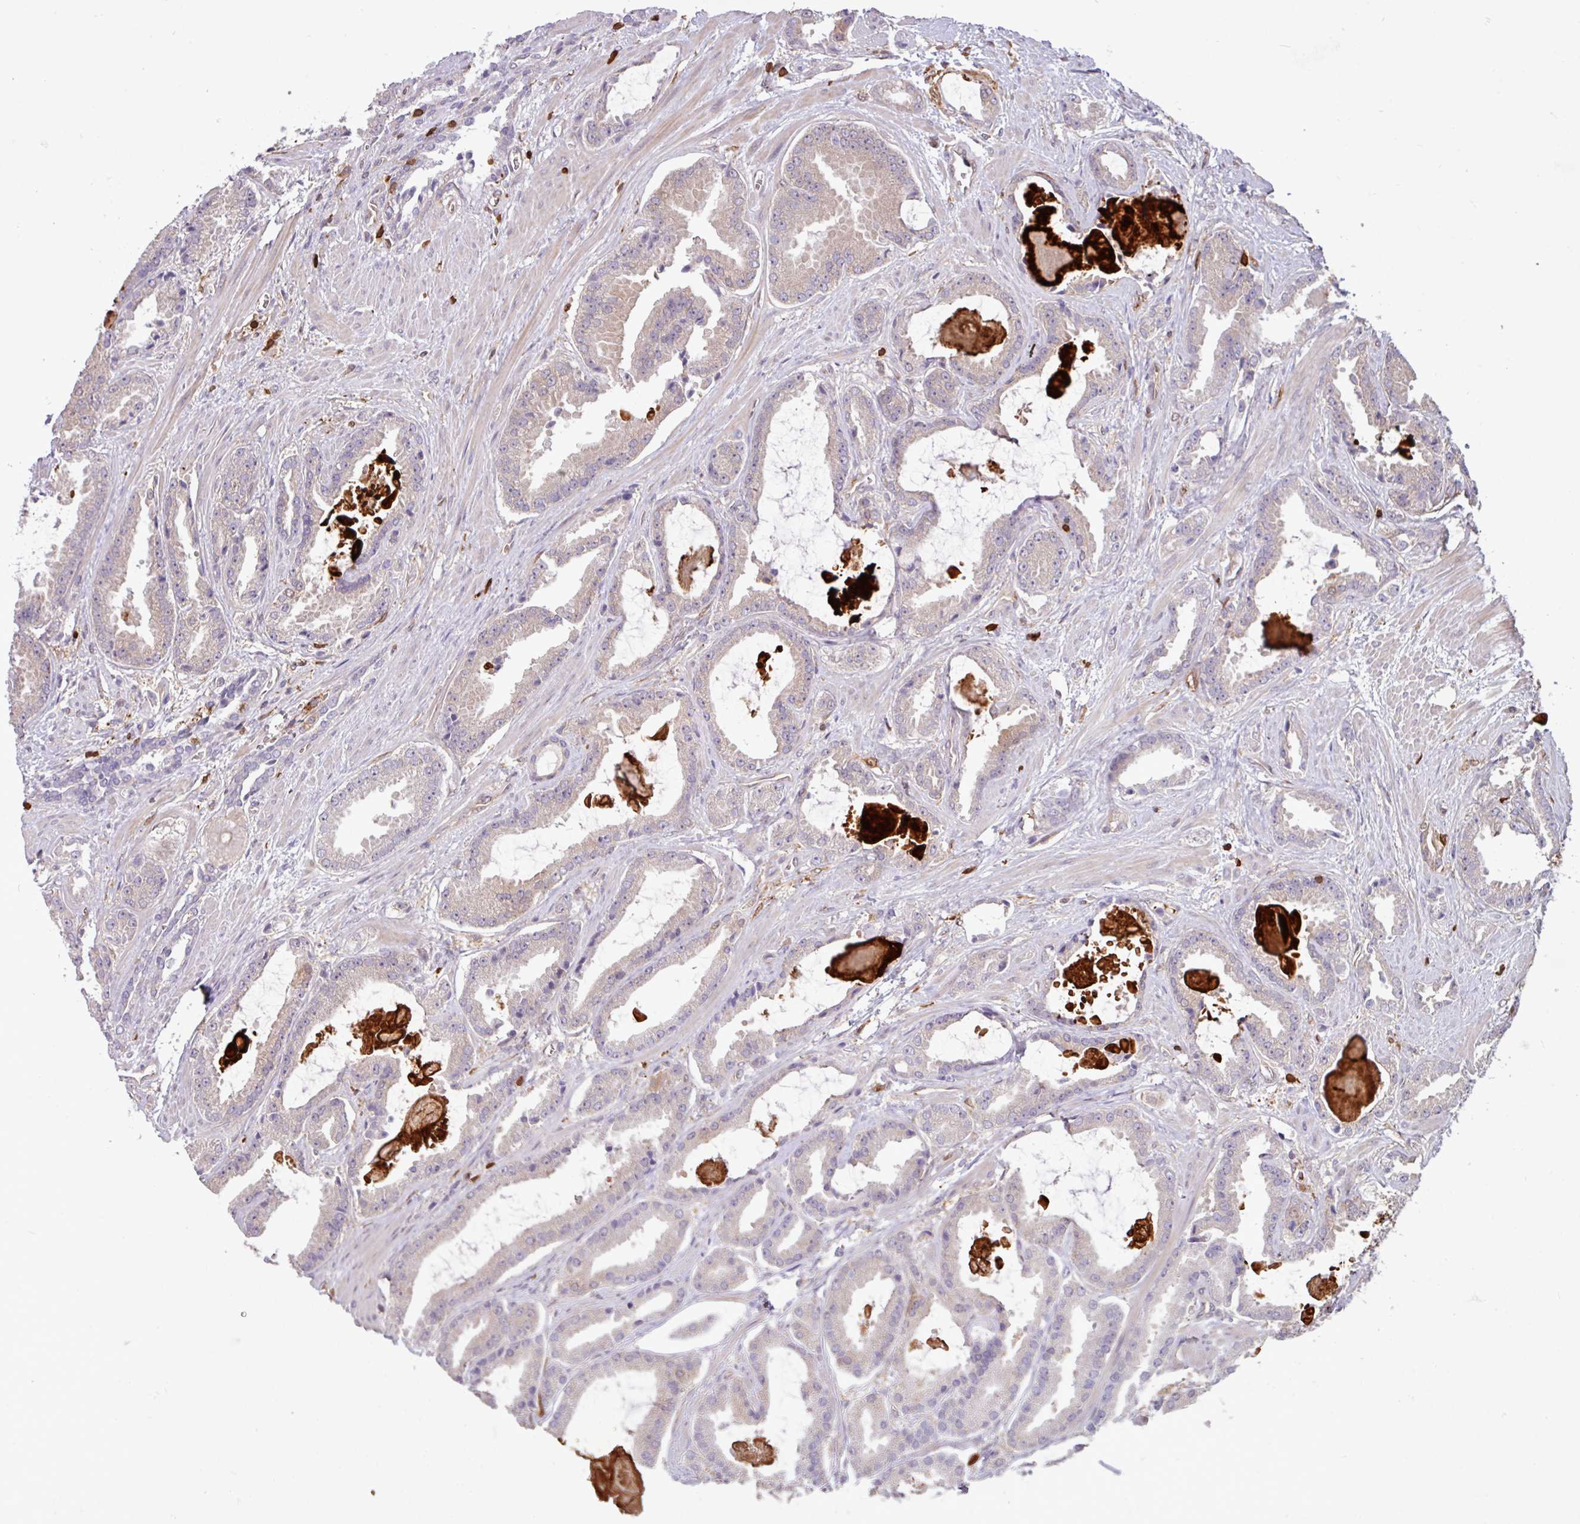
{"staining": {"intensity": "negative", "quantity": "none", "location": "none"}, "tissue": "prostate cancer", "cell_type": "Tumor cells", "image_type": "cancer", "snomed": [{"axis": "morphology", "description": "Adenocarcinoma, Low grade"}, {"axis": "topography", "description": "Prostate"}], "caption": "An IHC histopathology image of prostate cancer (low-grade adenocarcinoma) is shown. There is no staining in tumor cells of prostate cancer (low-grade adenocarcinoma).", "gene": "SEC61G", "patient": {"sex": "male", "age": 62}}